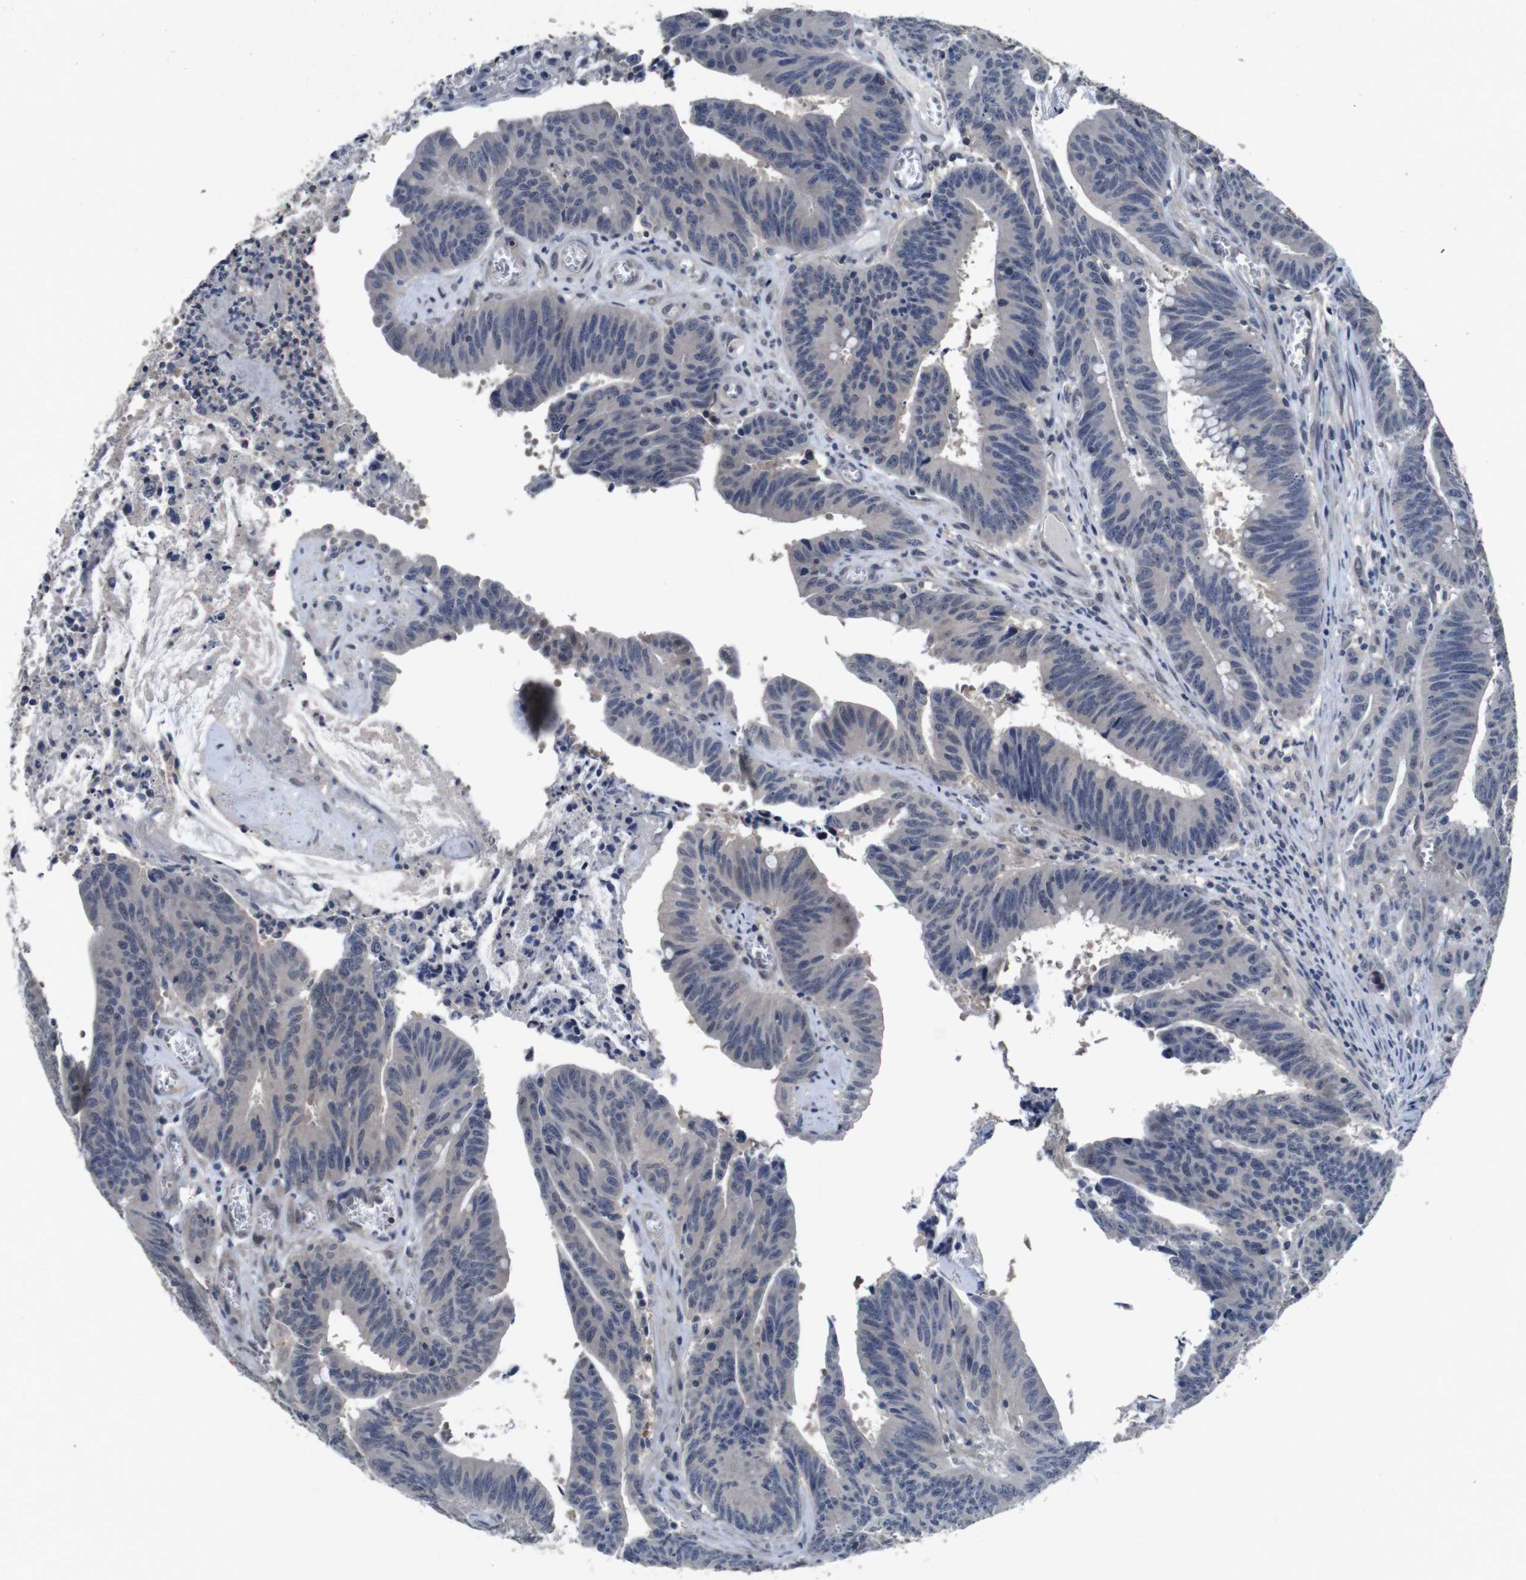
{"staining": {"intensity": "negative", "quantity": "none", "location": "none"}, "tissue": "colorectal cancer", "cell_type": "Tumor cells", "image_type": "cancer", "snomed": [{"axis": "morphology", "description": "Adenocarcinoma, NOS"}, {"axis": "topography", "description": "Colon"}], "caption": "Human colorectal cancer stained for a protein using IHC reveals no positivity in tumor cells.", "gene": "AKT3", "patient": {"sex": "male", "age": 45}}